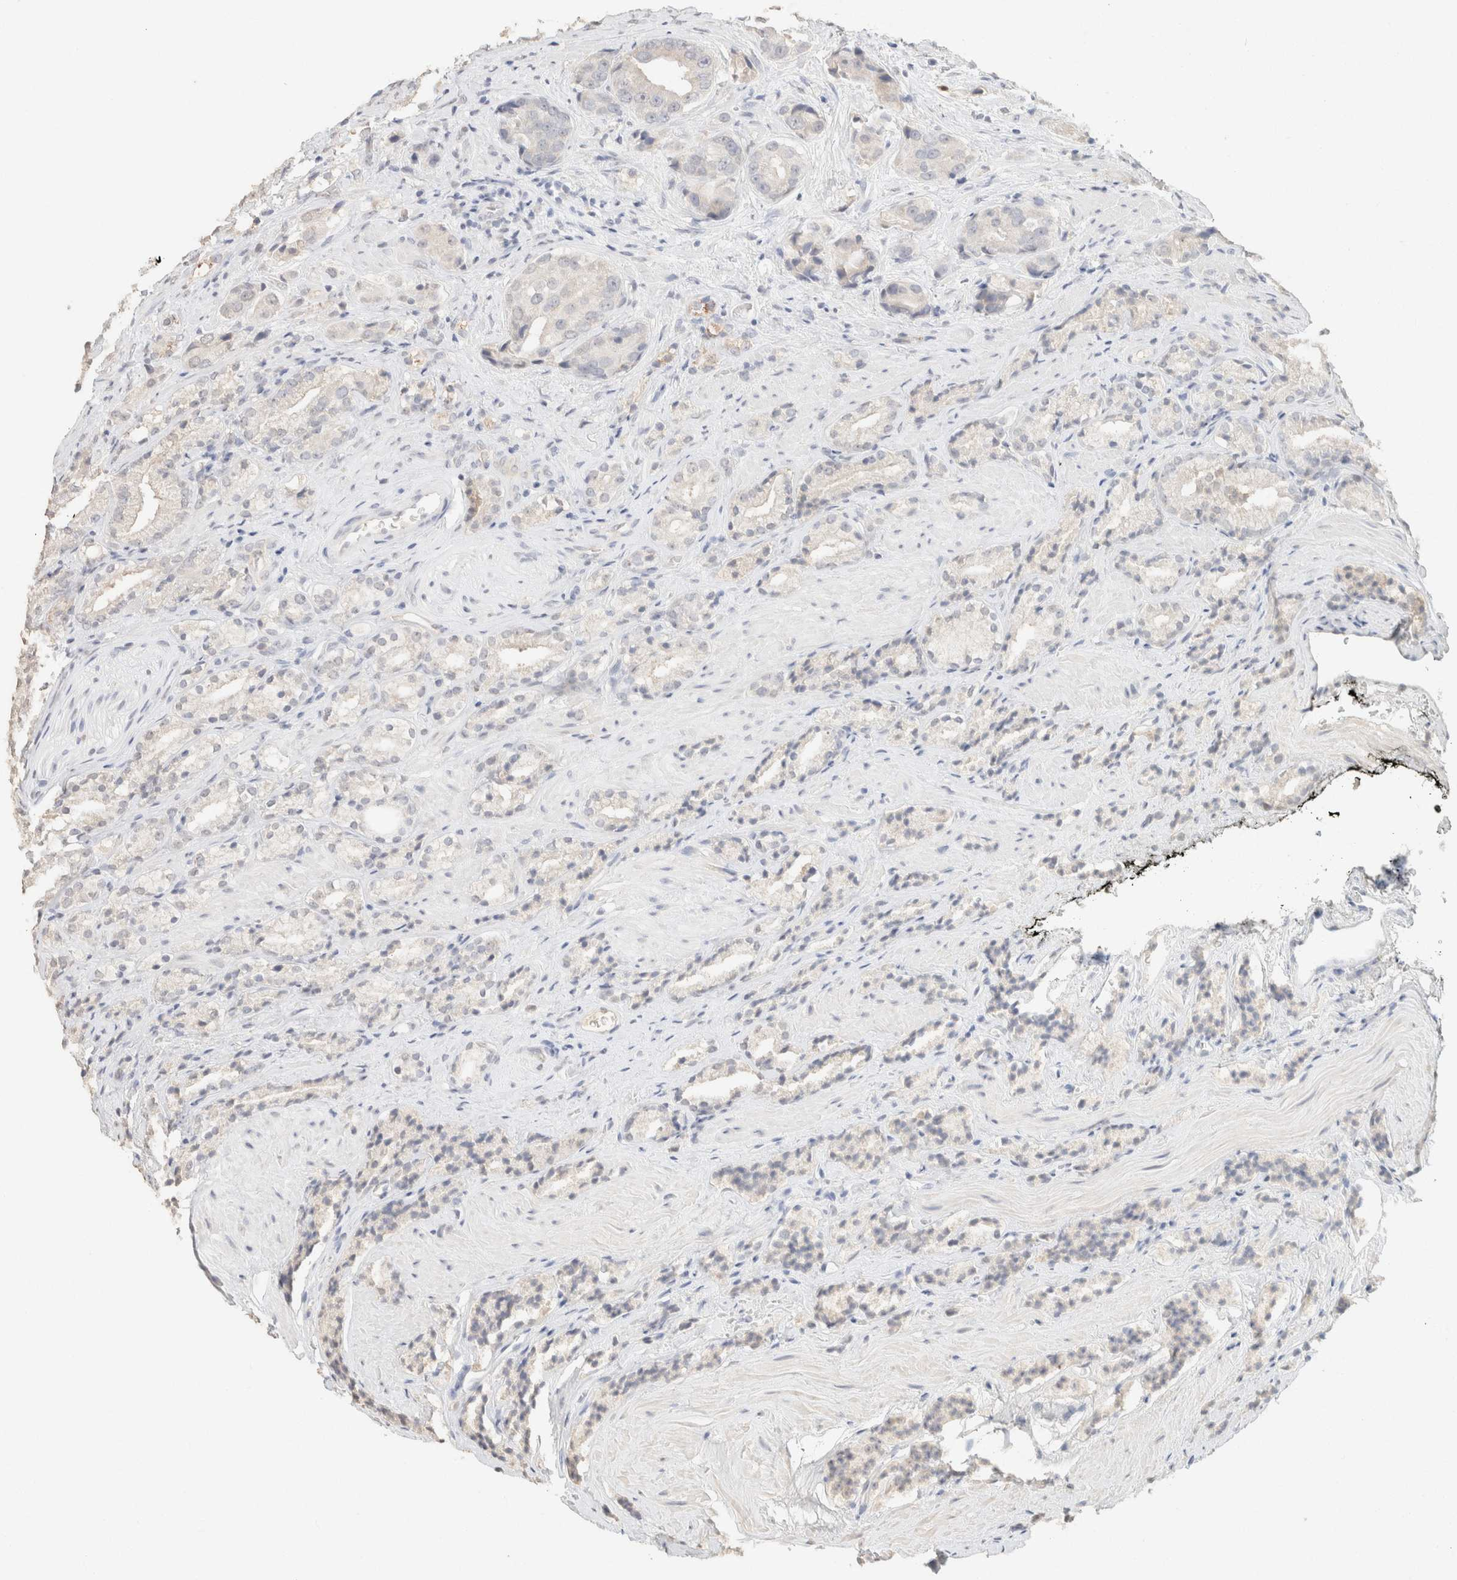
{"staining": {"intensity": "negative", "quantity": "none", "location": "none"}, "tissue": "prostate cancer", "cell_type": "Tumor cells", "image_type": "cancer", "snomed": [{"axis": "morphology", "description": "Adenocarcinoma, High grade"}, {"axis": "topography", "description": "Prostate"}], "caption": "IHC image of human prostate cancer (adenocarcinoma (high-grade)) stained for a protein (brown), which exhibits no expression in tumor cells.", "gene": "CPA1", "patient": {"sex": "male", "age": 71}}